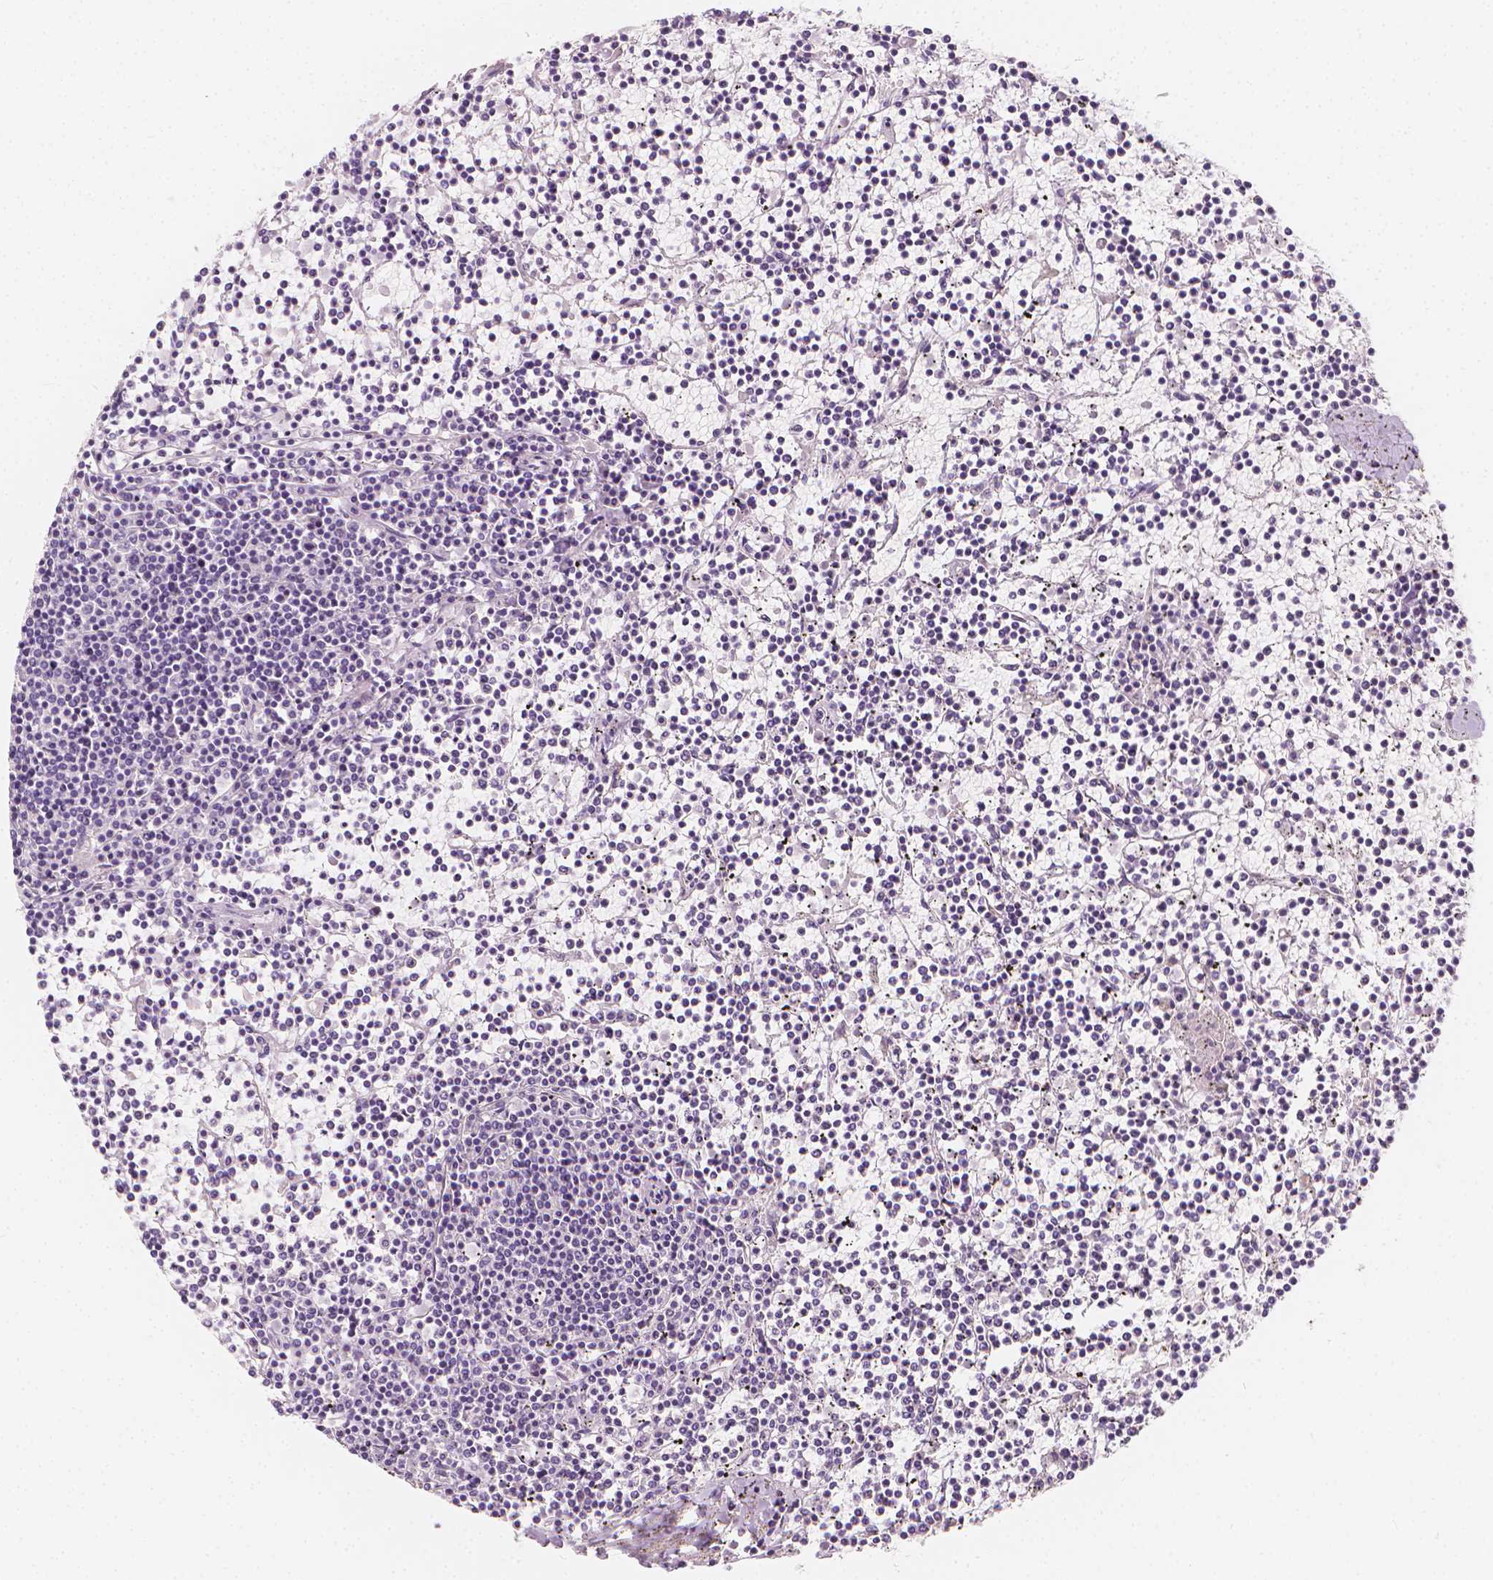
{"staining": {"intensity": "negative", "quantity": "none", "location": "none"}, "tissue": "lymphoma", "cell_type": "Tumor cells", "image_type": "cancer", "snomed": [{"axis": "morphology", "description": "Malignant lymphoma, non-Hodgkin's type, Low grade"}, {"axis": "topography", "description": "Spleen"}], "caption": "There is no significant positivity in tumor cells of low-grade malignant lymphoma, non-Hodgkin's type.", "gene": "RBFOX1", "patient": {"sex": "female", "age": 19}}